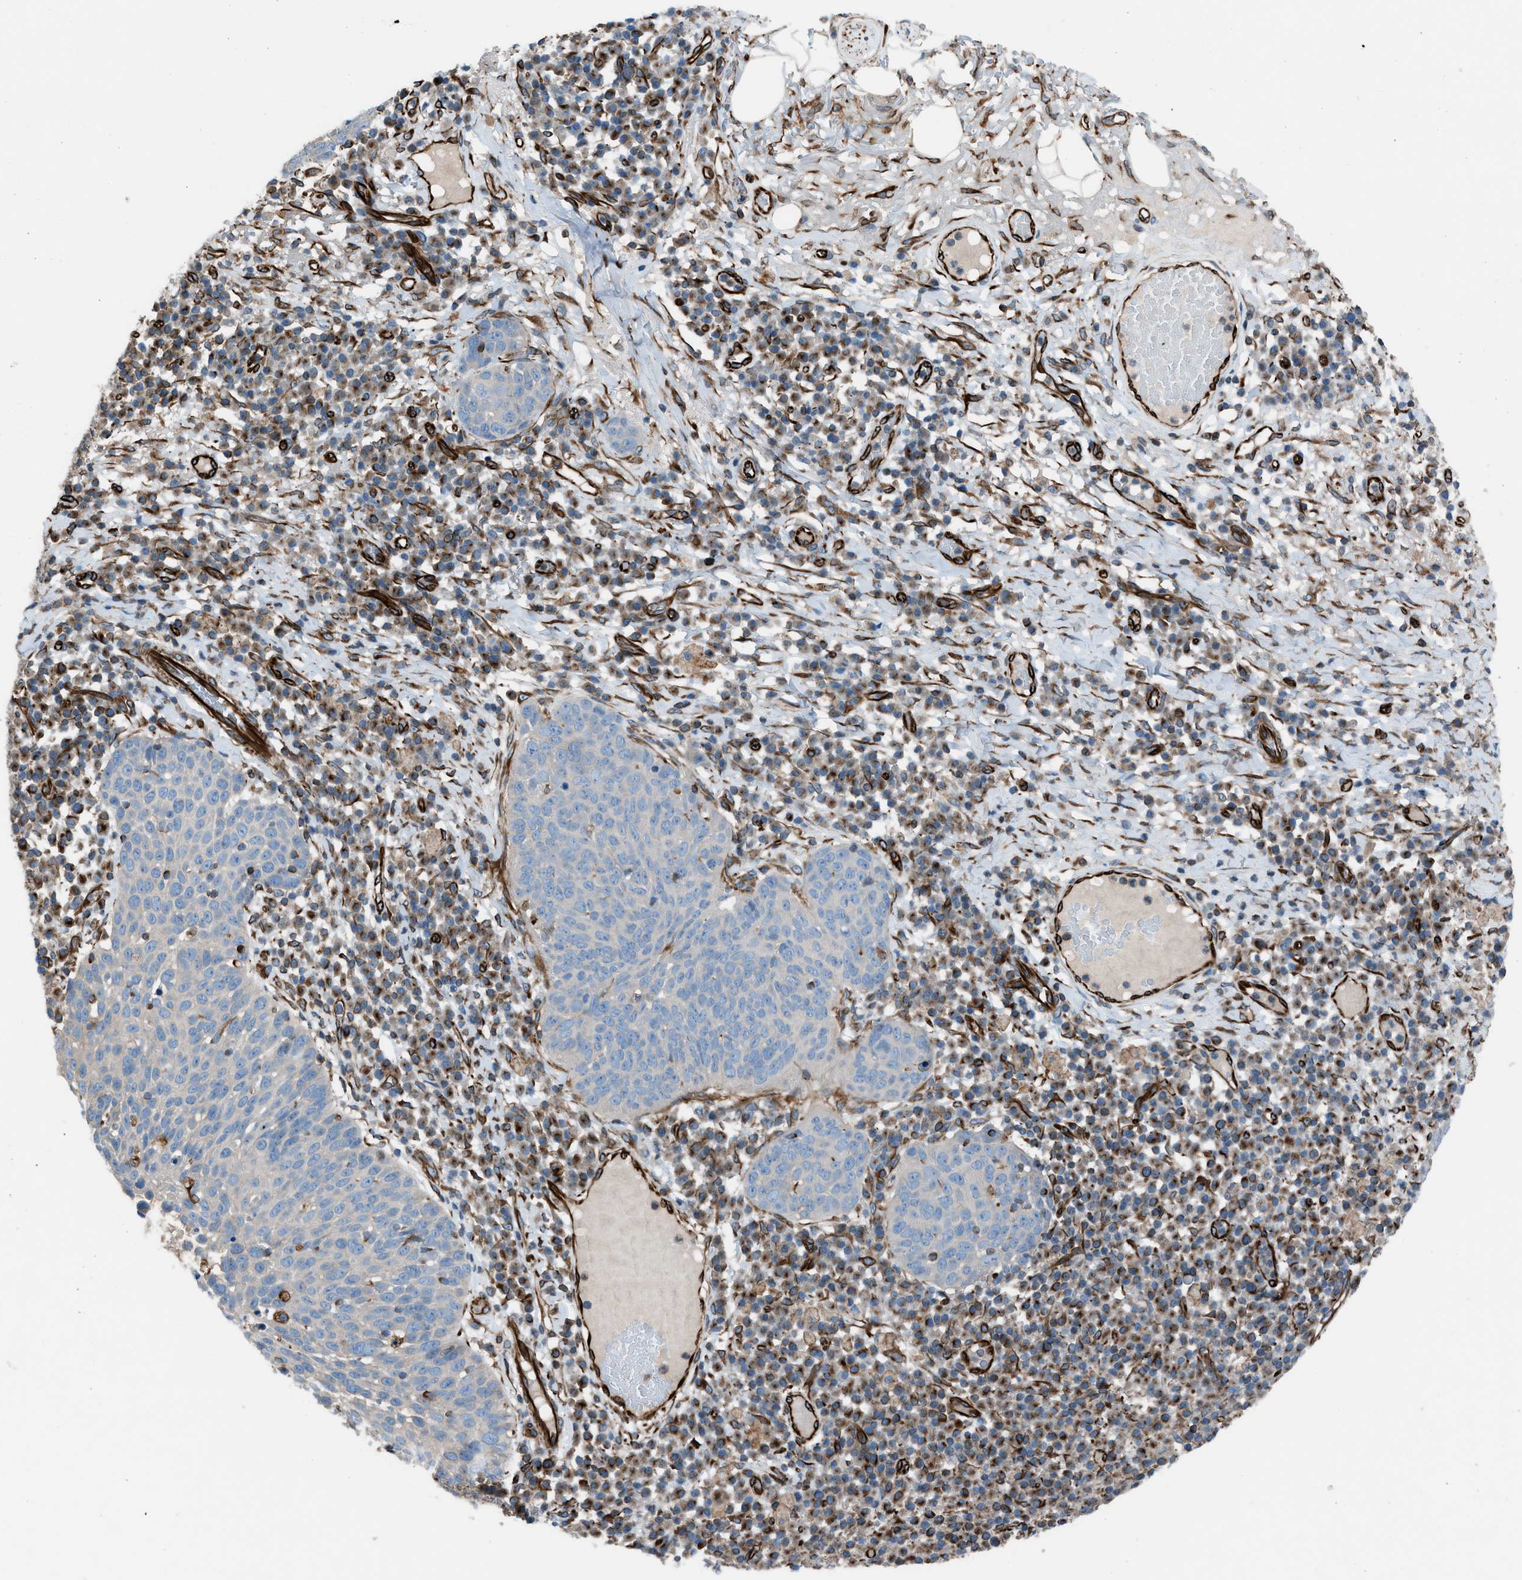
{"staining": {"intensity": "negative", "quantity": "none", "location": "none"}, "tissue": "skin cancer", "cell_type": "Tumor cells", "image_type": "cancer", "snomed": [{"axis": "morphology", "description": "Squamous cell carcinoma in situ, NOS"}, {"axis": "morphology", "description": "Squamous cell carcinoma, NOS"}, {"axis": "topography", "description": "Skin"}], "caption": "High power microscopy micrograph of an immunohistochemistry (IHC) micrograph of squamous cell carcinoma in situ (skin), revealing no significant expression in tumor cells.", "gene": "CABP7", "patient": {"sex": "male", "age": 93}}